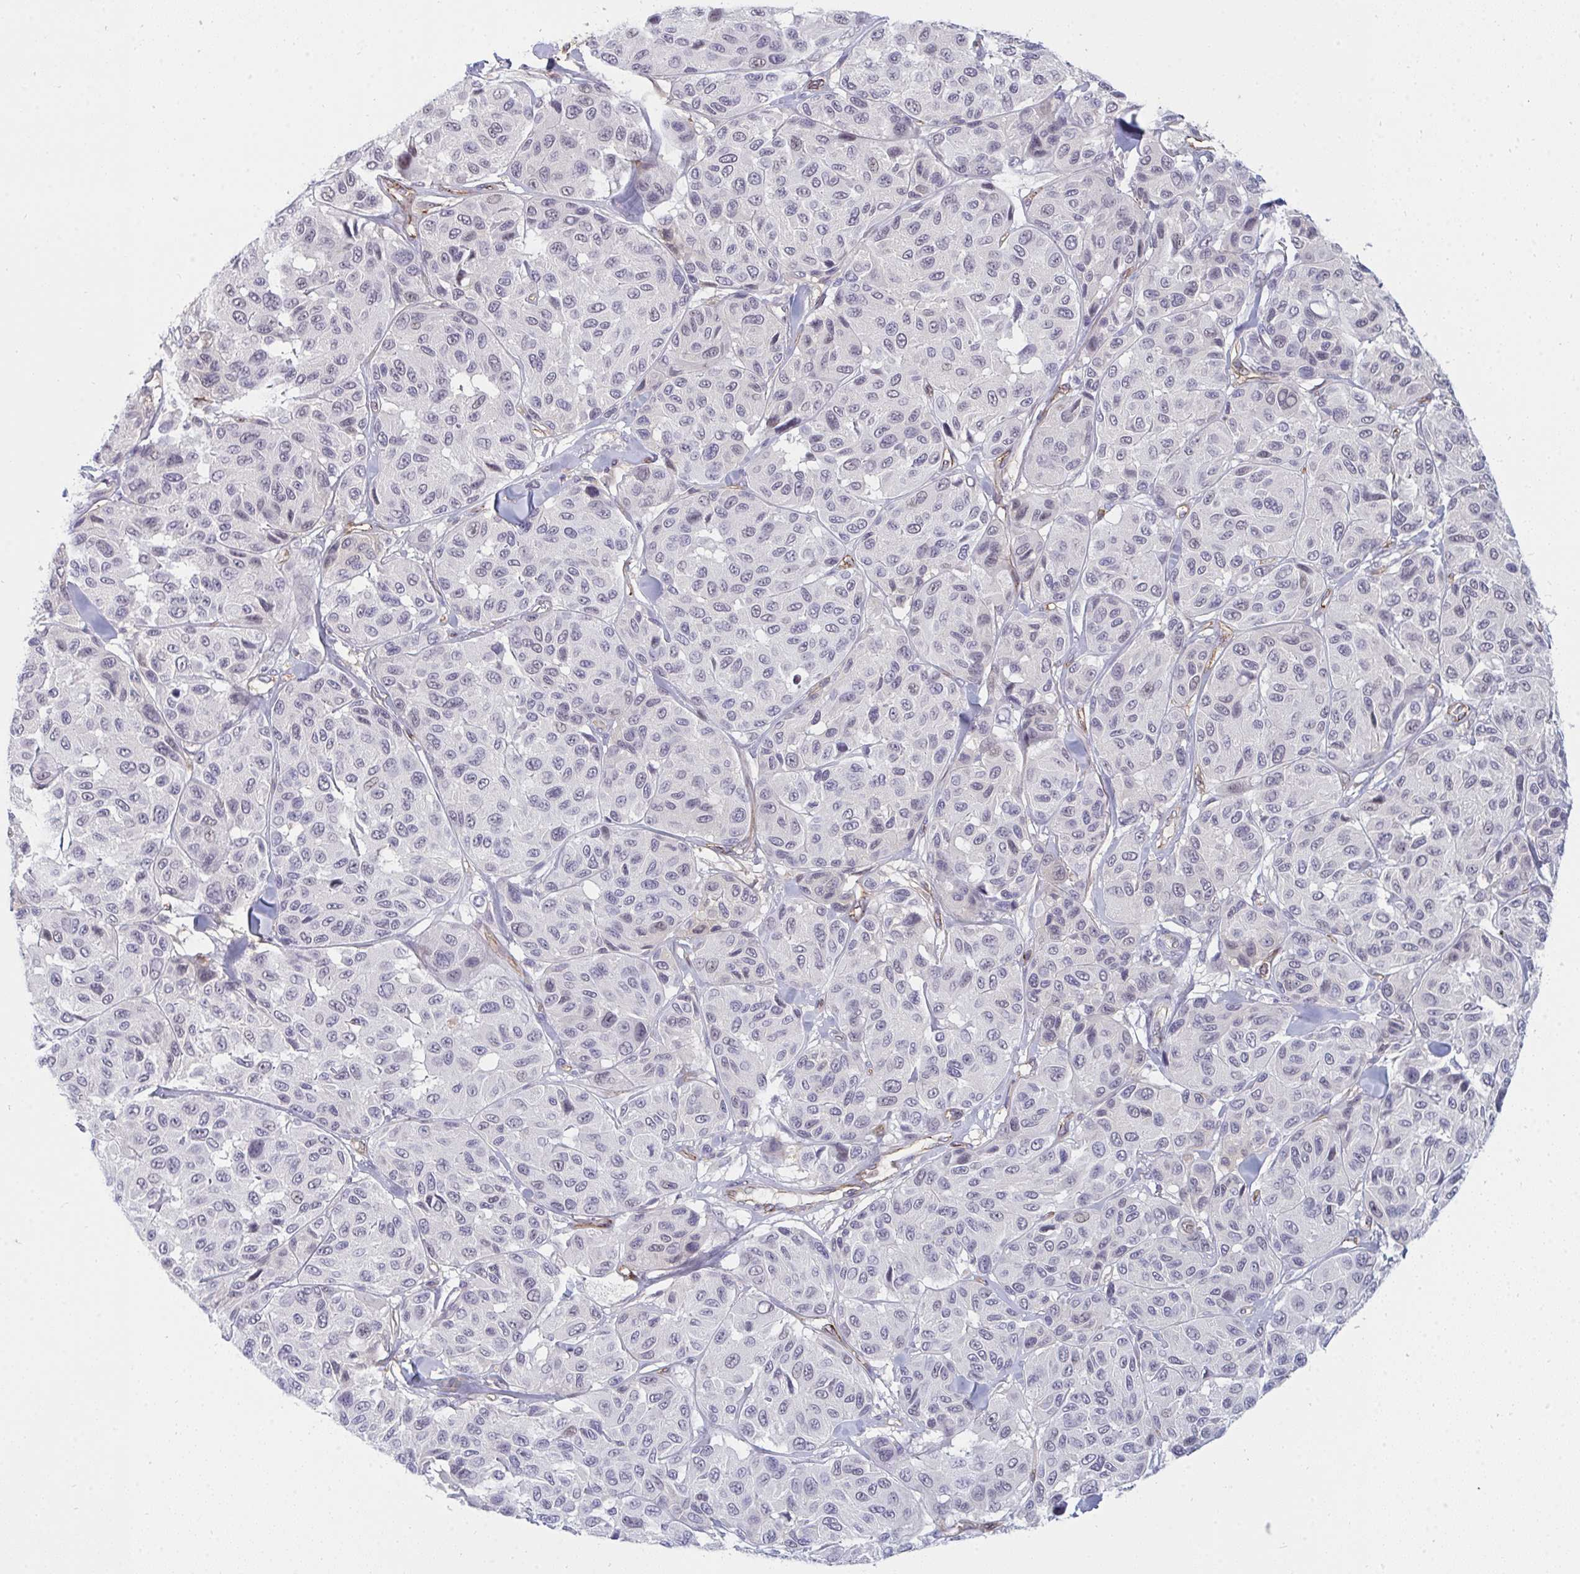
{"staining": {"intensity": "weak", "quantity": "<25%", "location": "cytoplasmic/membranous"}, "tissue": "melanoma", "cell_type": "Tumor cells", "image_type": "cancer", "snomed": [{"axis": "morphology", "description": "Malignant melanoma, NOS"}, {"axis": "topography", "description": "Skin"}], "caption": "DAB immunohistochemical staining of melanoma shows no significant staining in tumor cells.", "gene": "DSCAML1", "patient": {"sex": "female", "age": 66}}